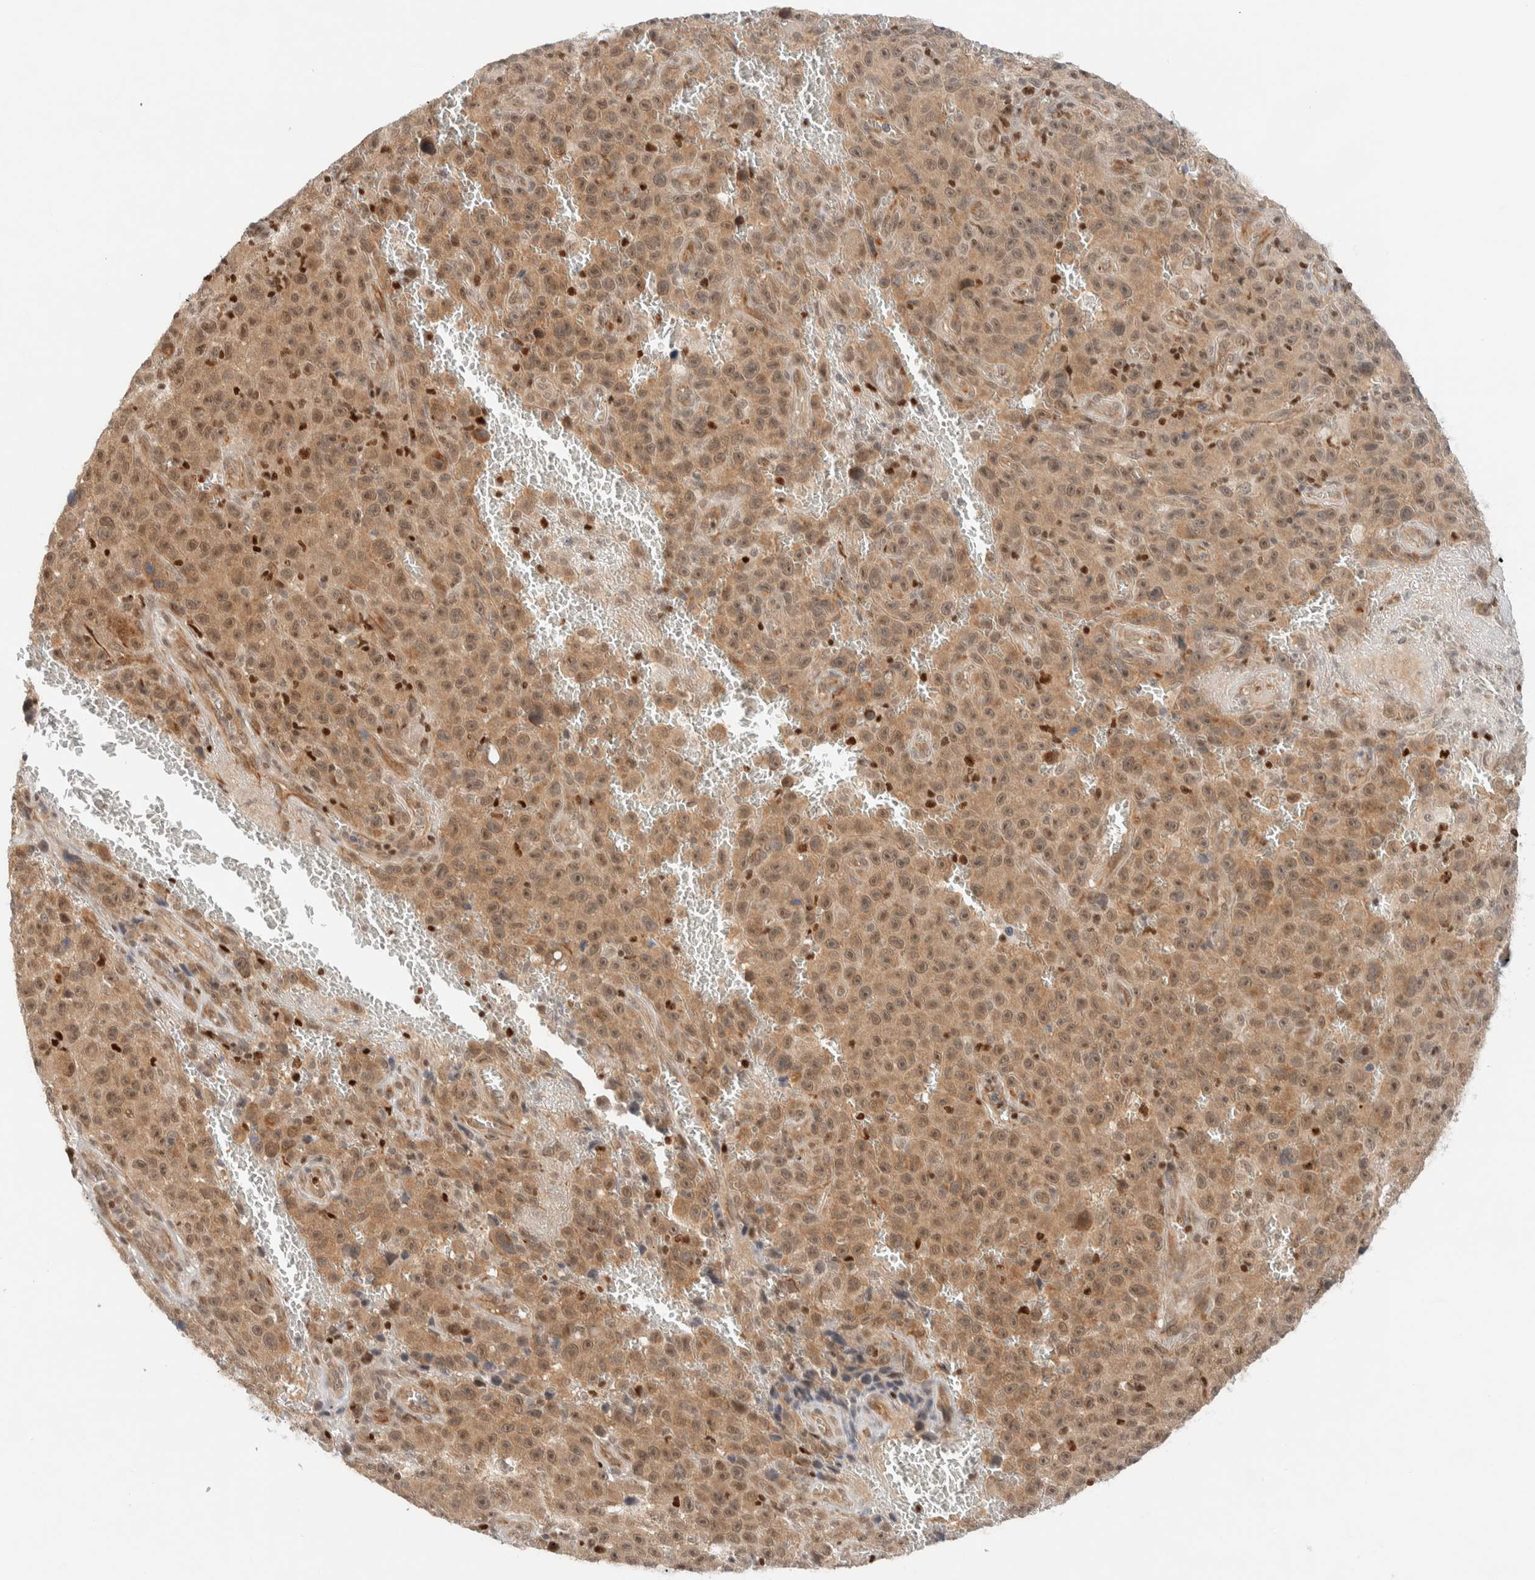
{"staining": {"intensity": "moderate", "quantity": ">75%", "location": "cytoplasmic/membranous"}, "tissue": "melanoma", "cell_type": "Tumor cells", "image_type": "cancer", "snomed": [{"axis": "morphology", "description": "Malignant melanoma, NOS"}, {"axis": "topography", "description": "Skin"}], "caption": "Protein staining of melanoma tissue displays moderate cytoplasmic/membranous positivity in about >75% of tumor cells.", "gene": "C8orf76", "patient": {"sex": "female", "age": 82}}